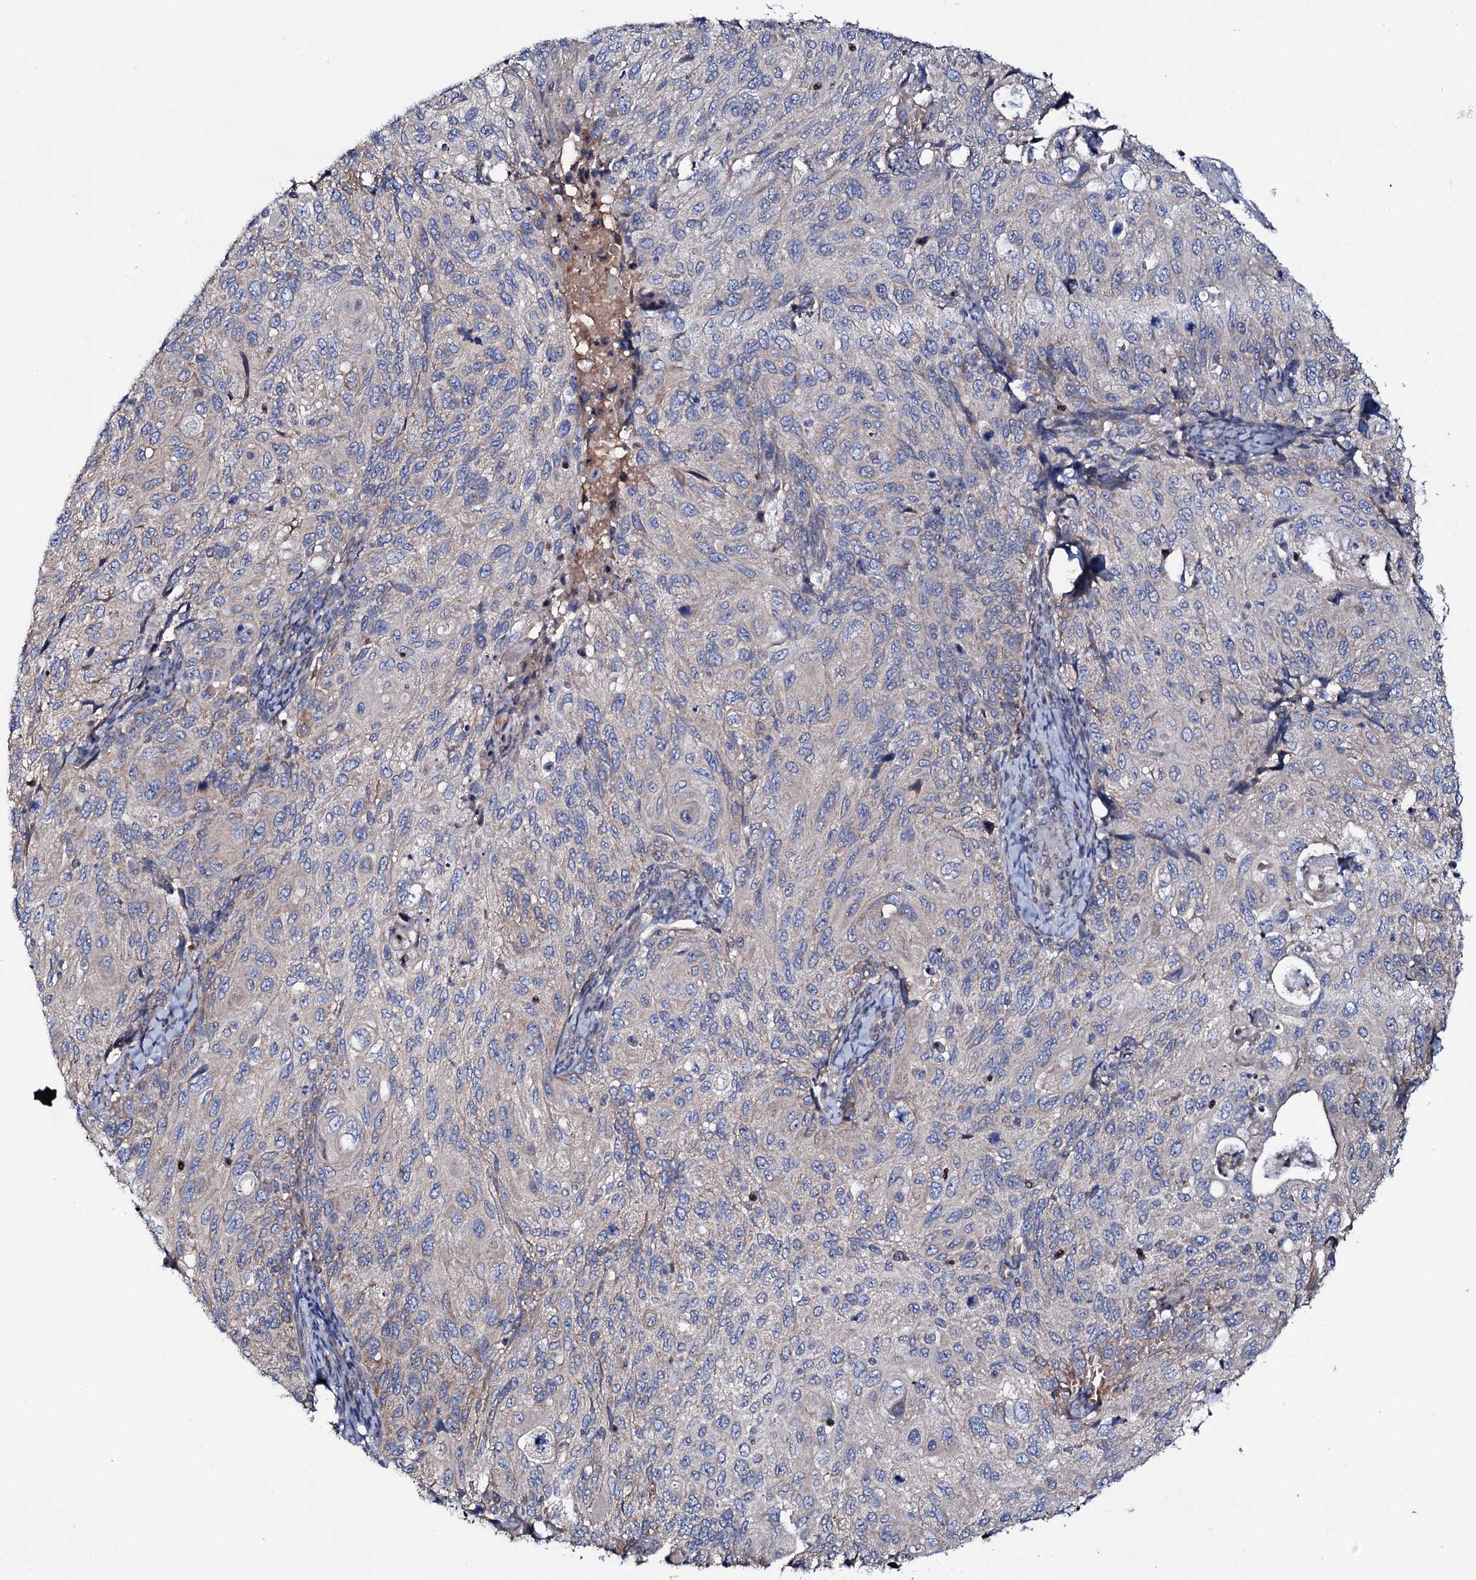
{"staining": {"intensity": "moderate", "quantity": "<25%", "location": "cytoplasmic/membranous"}, "tissue": "cervical cancer", "cell_type": "Tumor cells", "image_type": "cancer", "snomed": [{"axis": "morphology", "description": "Squamous cell carcinoma, NOS"}, {"axis": "topography", "description": "Cervix"}], "caption": "Brown immunohistochemical staining in human cervical squamous cell carcinoma exhibits moderate cytoplasmic/membranous expression in about <25% of tumor cells.", "gene": "PPP1R3D", "patient": {"sex": "female", "age": 70}}